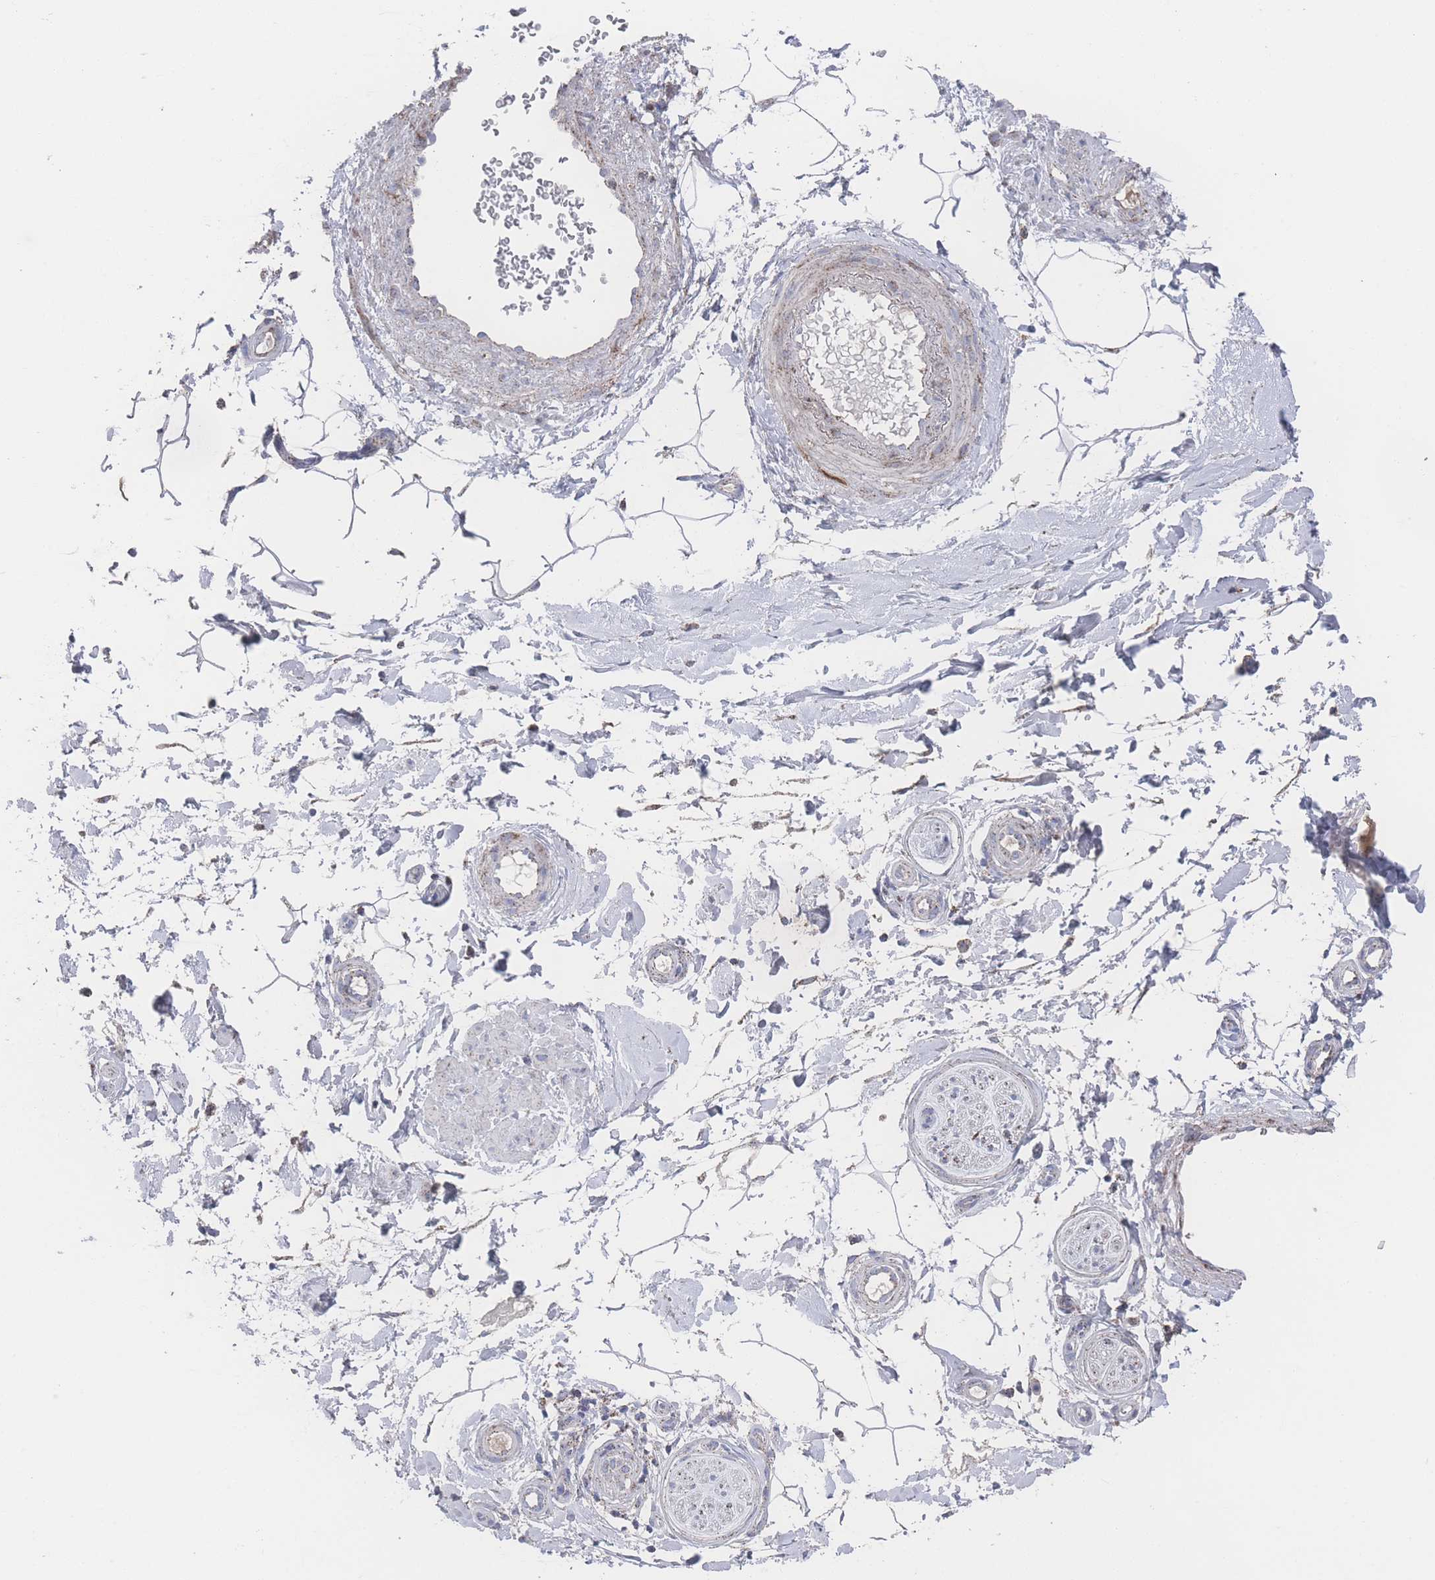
{"staining": {"intensity": "negative", "quantity": "none", "location": "none"}, "tissue": "adipose tissue", "cell_type": "Adipocytes", "image_type": "normal", "snomed": [{"axis": "morphology", "description": "Normal tissue, NOS"}, {"axis": "topography", "description": "Soft tissue"}, {"axis": "topography", "description": "Adipose tissue"}, {"axis": "topography", "description": "Vascular tissue"}, {"axis": "topography", "description": "Peripheral nerve tissue"}], "caption": "The image displays no significant expression in adipocytes of adipose tissue.", "gene": "PEX14", "patient": {"sex": "male", "age": 74}}